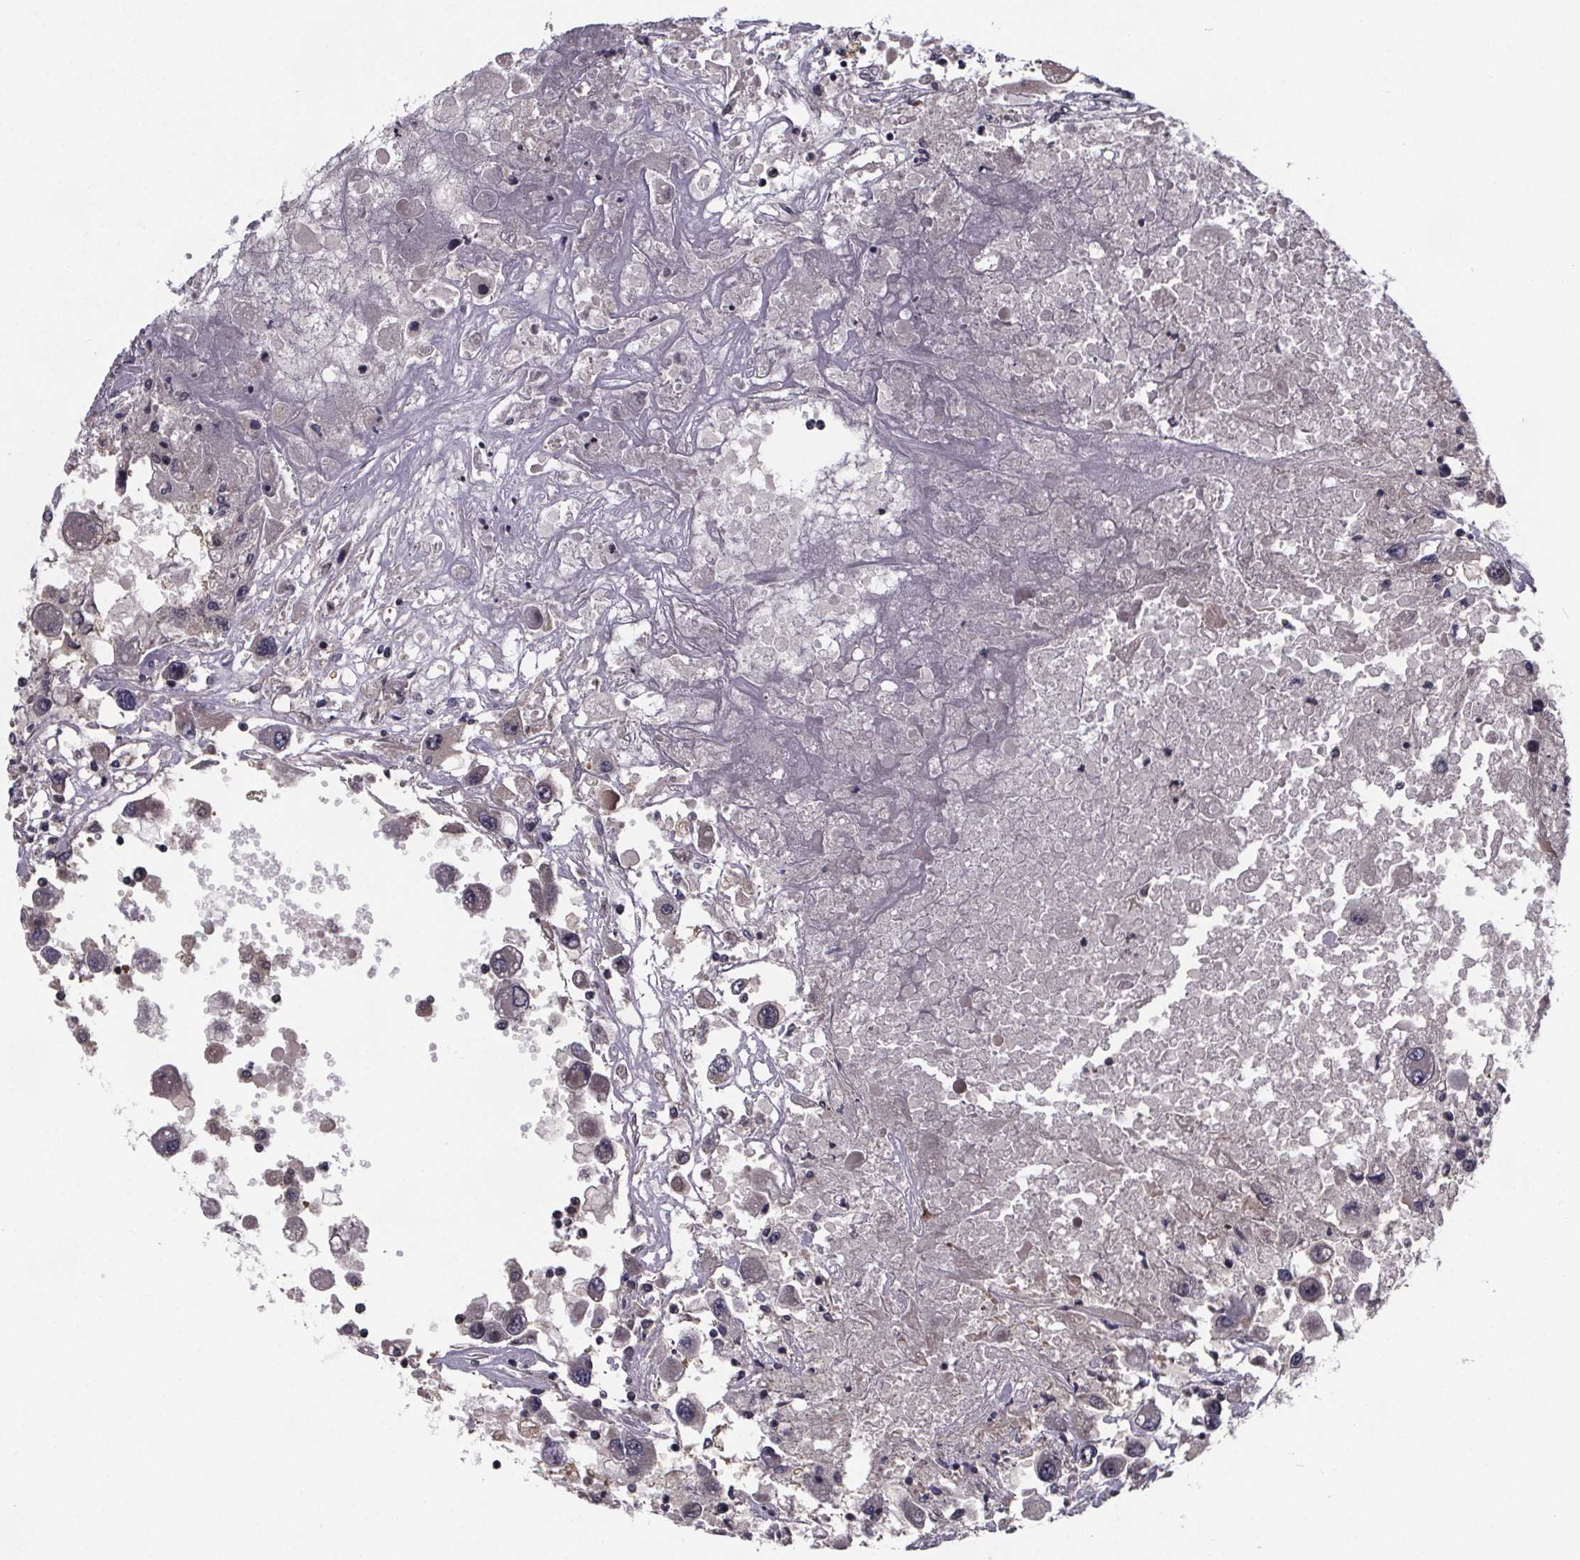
{"staining": {"intensity": "negative", "quantity": "none", "location": "none"}, "tissue": "renal cancer", "cell_type": "Tumor cells", "image_type": "cancer", "snomed": [{"axis": "morphology", "description": "Adenocarcinoma, NOS"}, {"axis": "topography", "description": "Kidney"}], "caption": "An immunohistochemistry (IHC) micrograph of adenocarcinoma (renal) is shown. There is no staining in tumor cells of adenocarcinoma (renal).", "gene": "FN3KRP", "patient": {"sex": "female", "age": 67}}